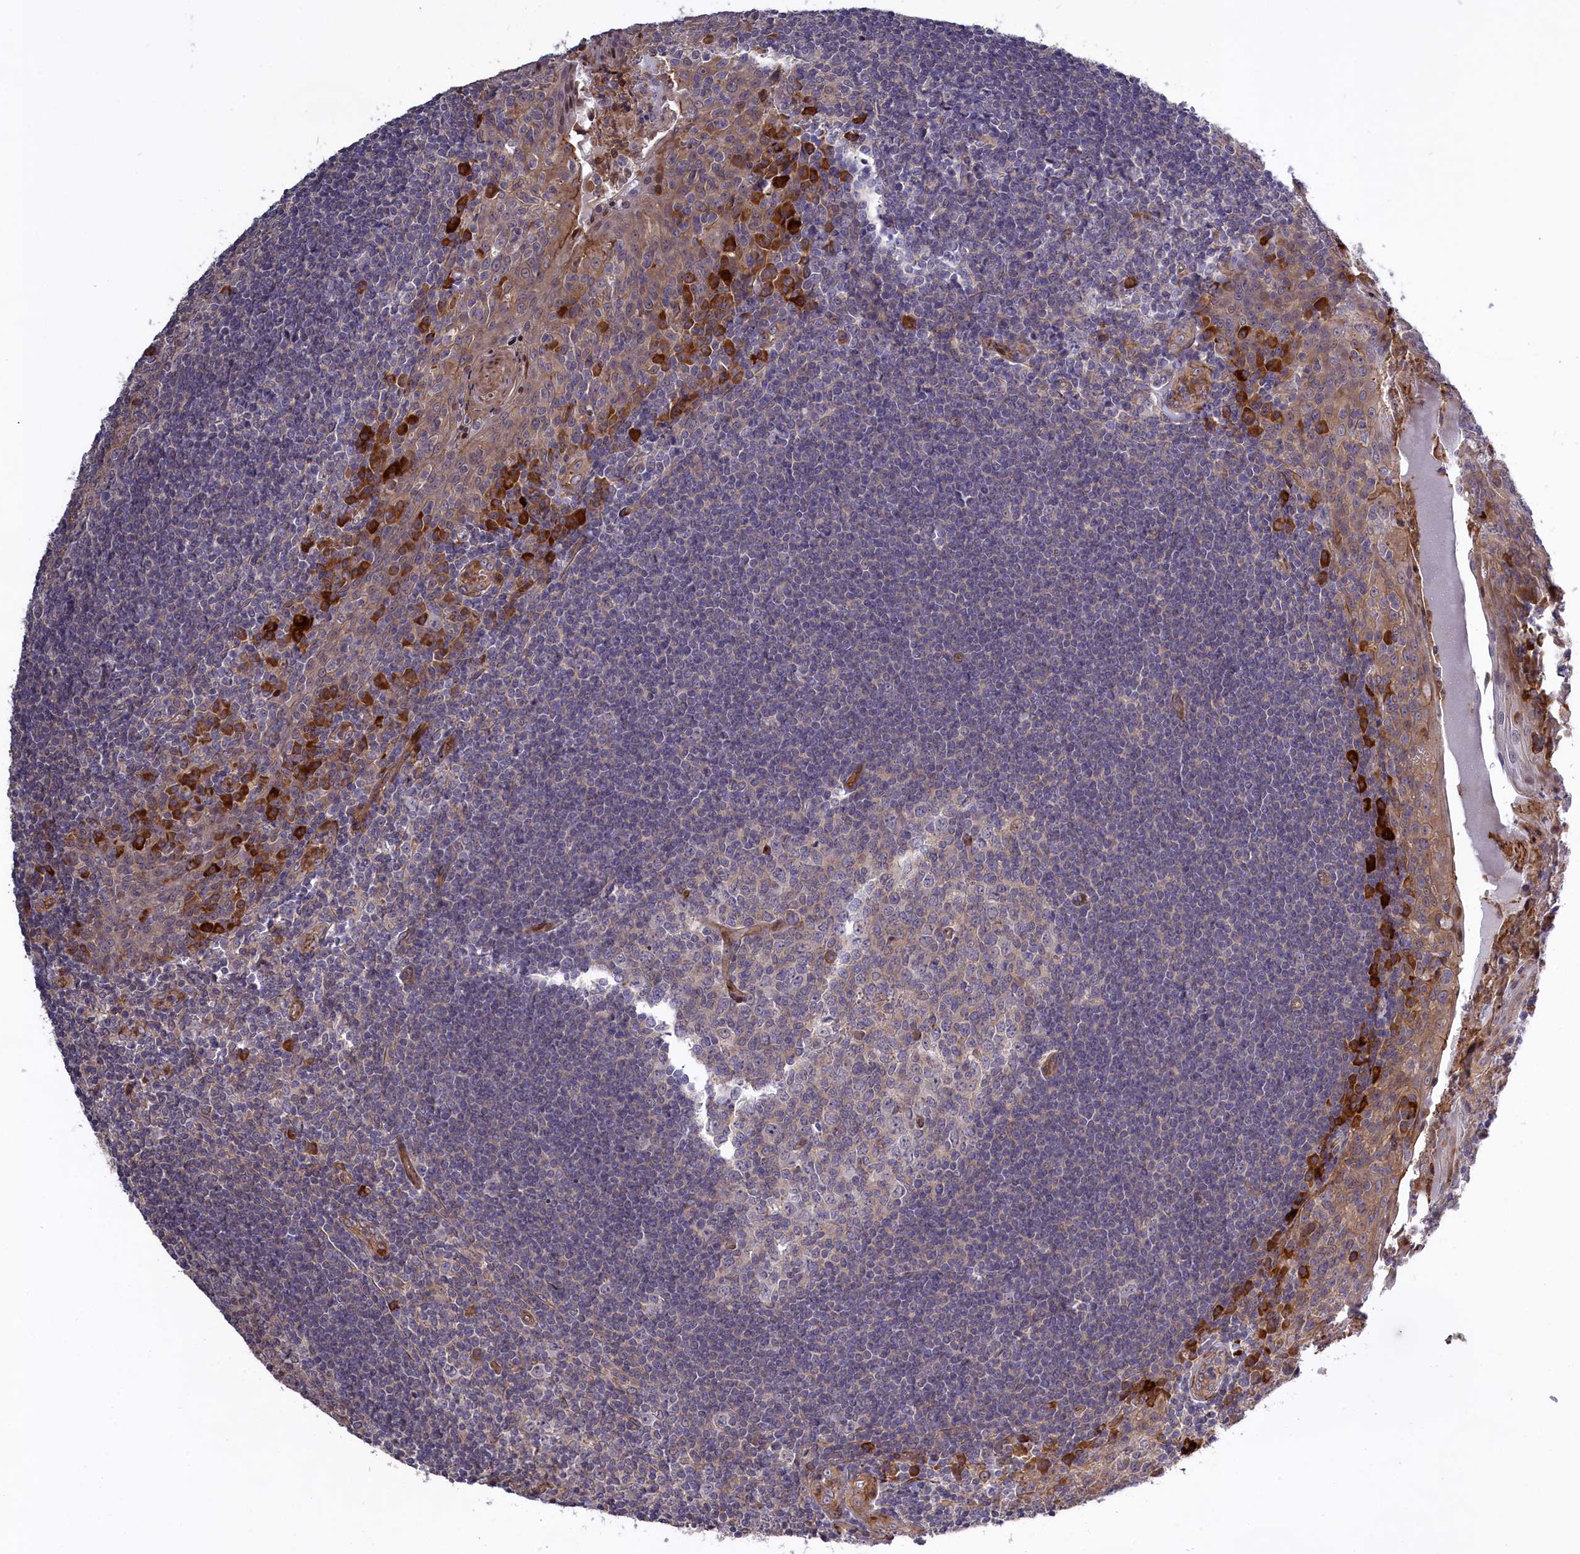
{"staining": {"intensity": "moderate", "quantity": "<25%", "location": "cytoplasmic/membranous"}, "tissue": "tonsil", "cell_type": "Germinal center cells", "image_type": "normal", "snomed": [{"axis": "morphology", "description": "Normal tissue, NOS"}, {"axis": "topography", "description": "Tonsil"}], "caption": "Tonsil stained for a protein (brown) displays moderate cytoplasmic/membranous positive staining in approximately <25% of germinal center cells.", "gene": "DDX60L", "patient": {"sex": "male", "age": 27}}